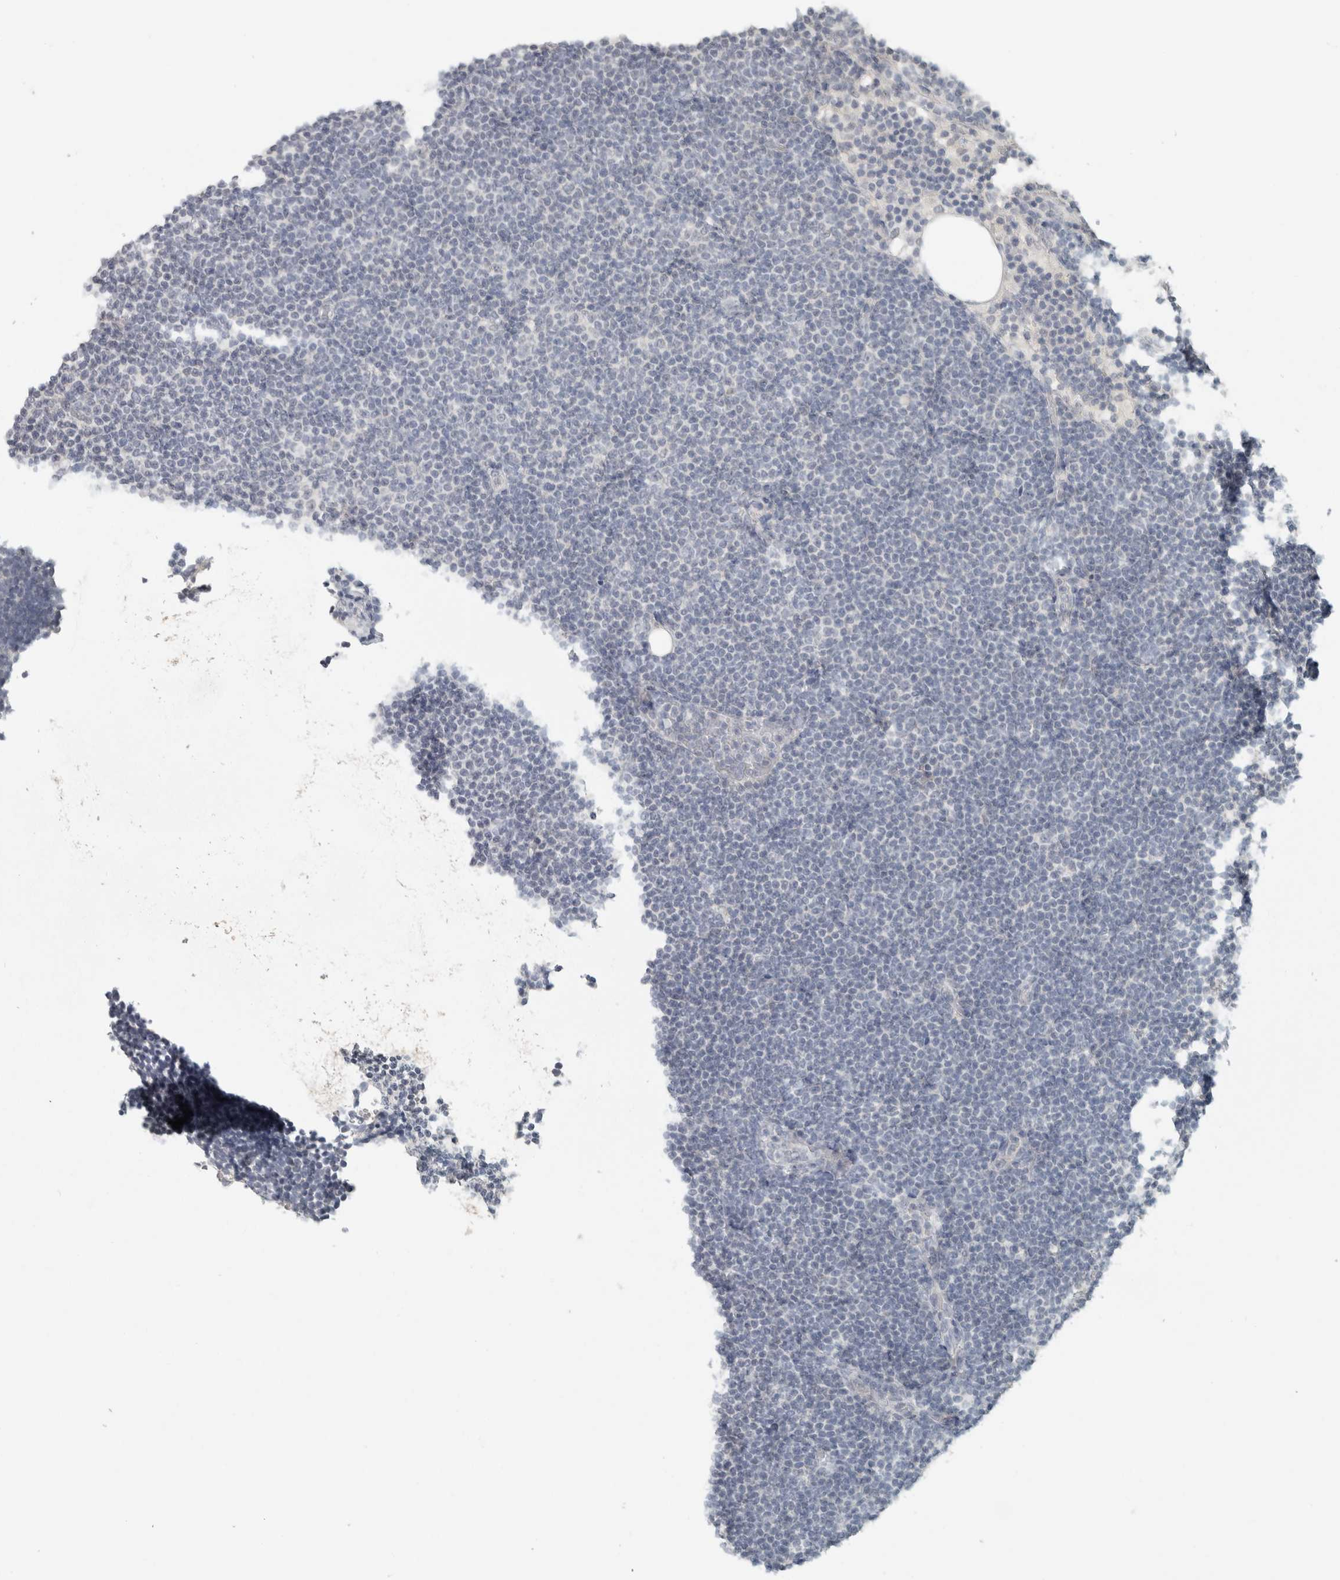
{"staining": {"intensity": "negative", "quantity": "none", "location": "none"}, "tissue": "lymphoma", "cell_type": "Tumor cells", "image_type": "cancer", "snomed": [{"axis": "morphology", "description": "Malignant lymphoma, non-Hodgkin's type, Low grade"}, {"axis": "topography", "description": "Lymph node"}], "caption": "There is no significant positivity in tumor cells of low-grade malignant lymphoma, non-Hodgkin's type. (Stains: DAB (3,3'-diaminobenzidine) IHC with hematoxylin counter stain, Microscopy: brightfield microscopy at high magnification).", "gene": "TRIT1", "patient": {"sex": "female", "age": 53}}